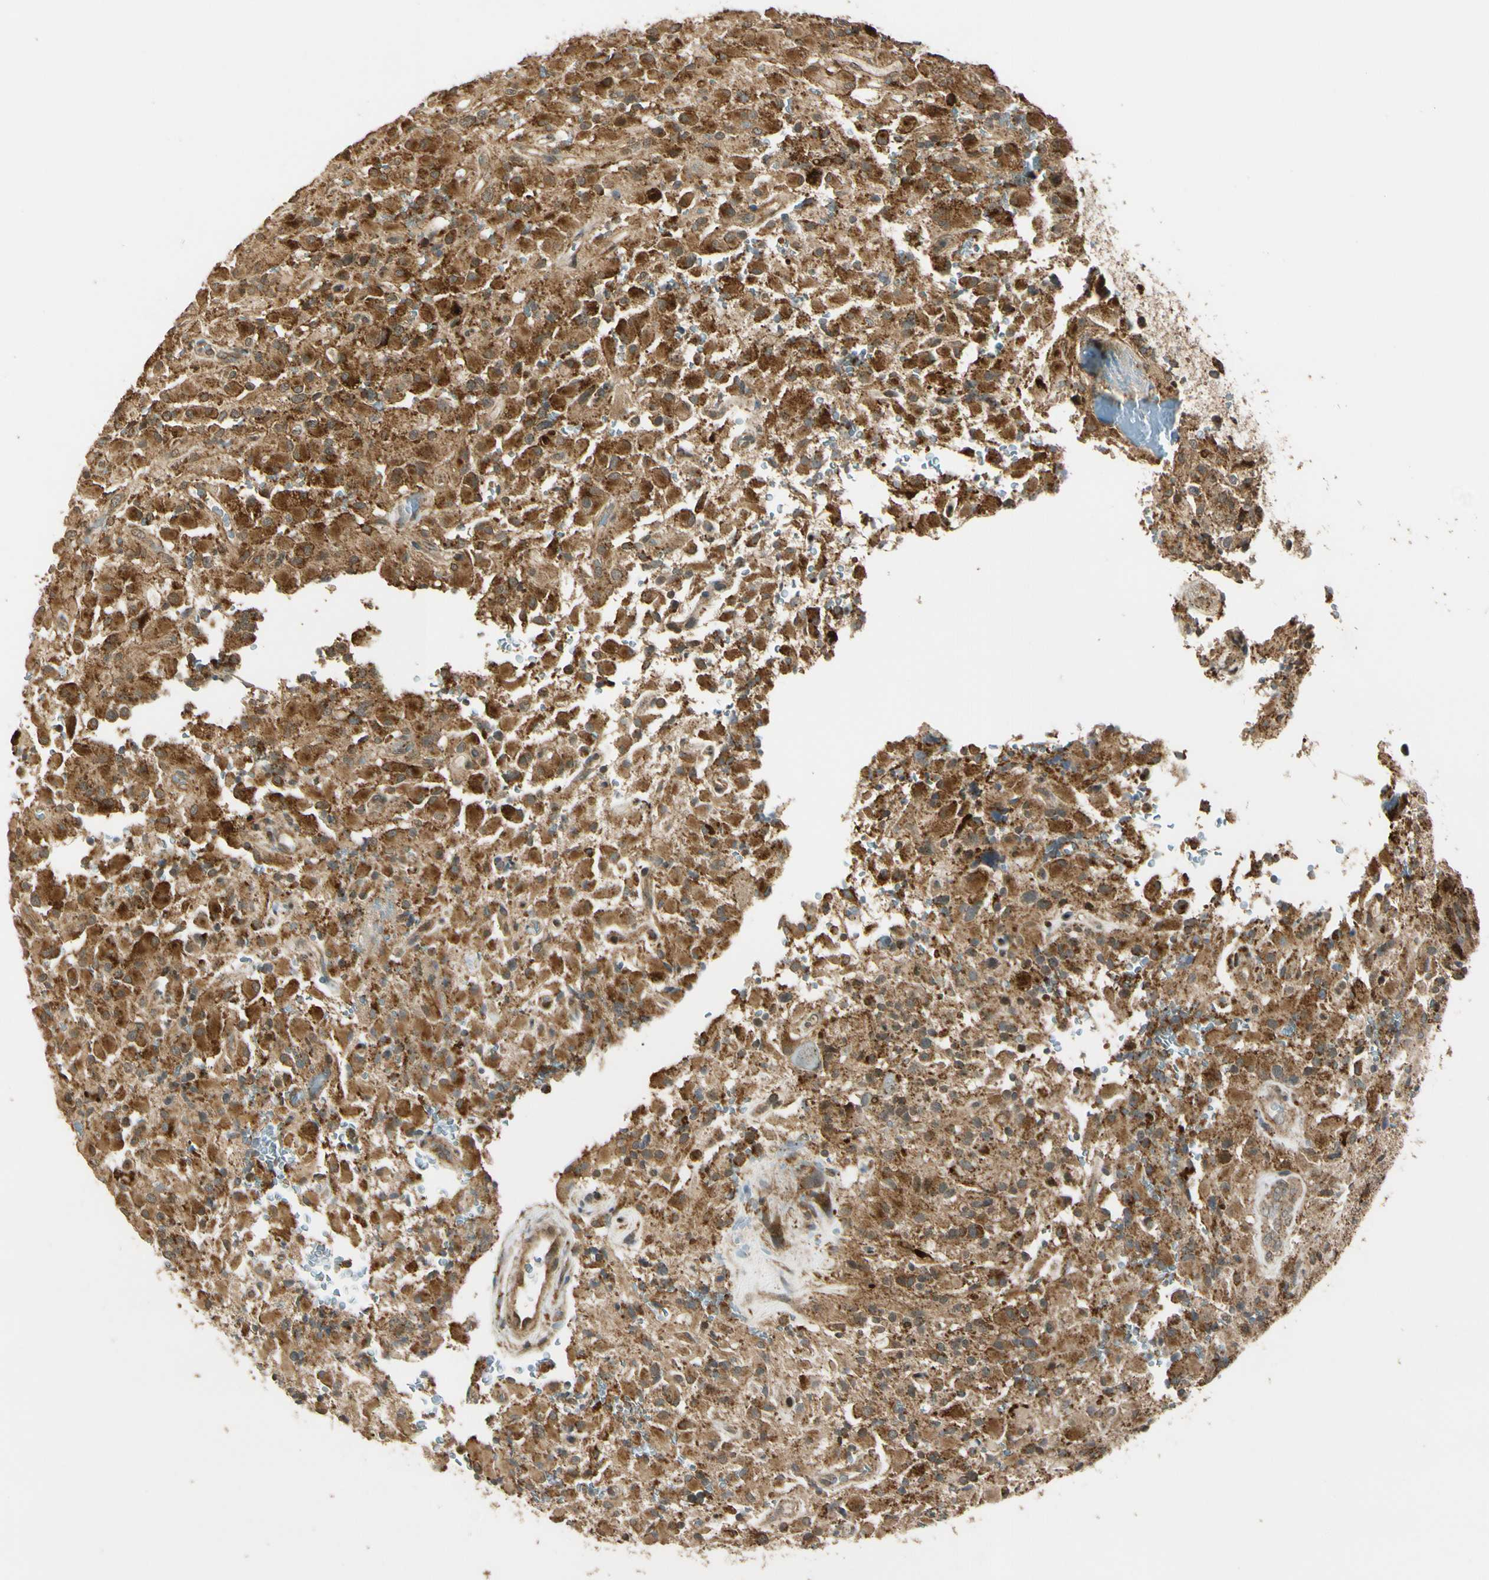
{"staining": {"intensity": "strong", "quantity": ">75%", "location": "cytoplasmic/membranous"}, "tissue": "glioma", "cell_type": "Tumor cells", "image_type": "cancer", "snomed": [{"axis": "morphology", "description": "Glioma, malignant, High grade"}, {"axis": "topography", "description": "Brain"}], "caption": "Protein expression analysis of glioma exhibits strong cytoplasmic/membranous positivity in approximately >75% of tumor cells.", "gene": "LAMTOR1", "patient": {"sex": "male", "age": 71}}